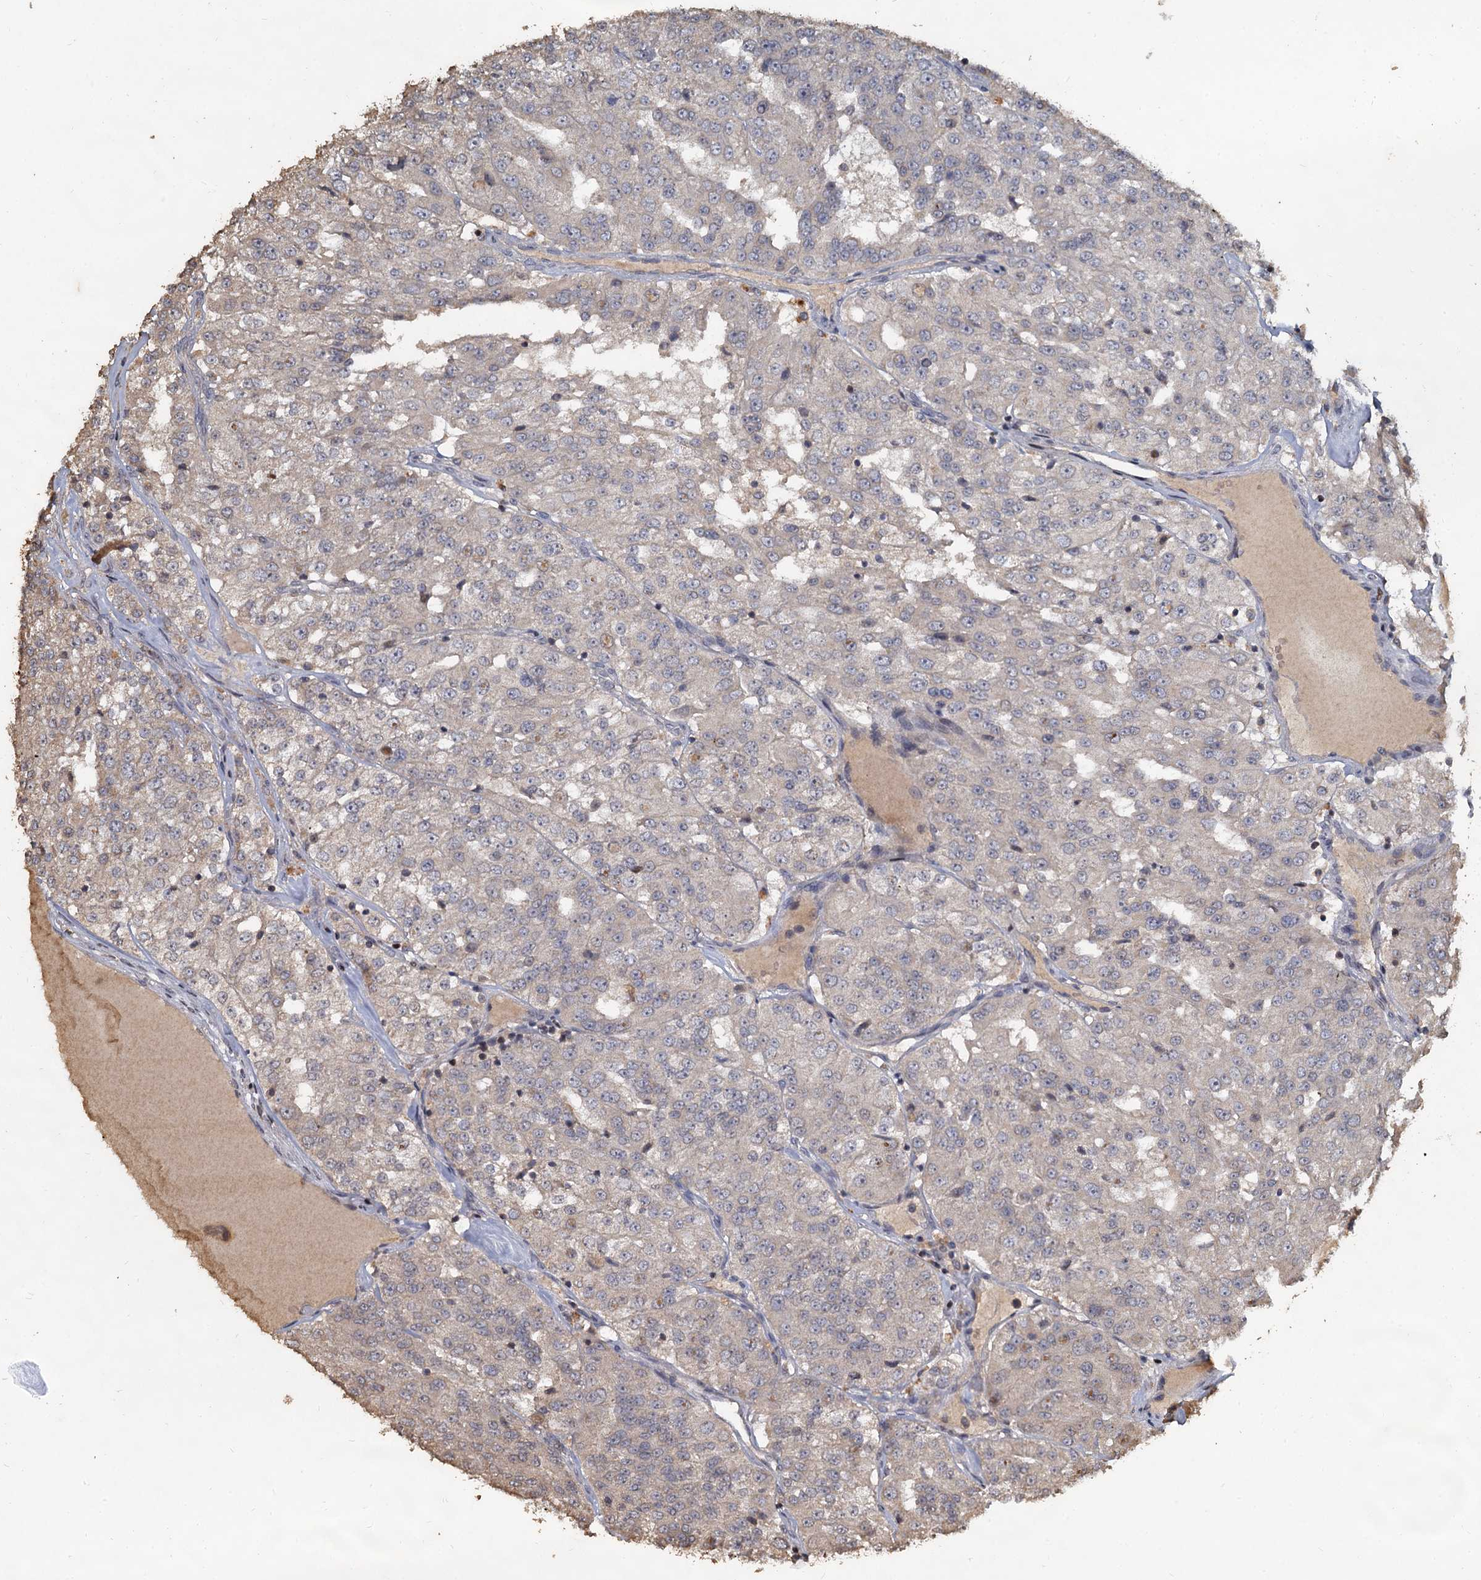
{"staining": {"intensity": "weak", "quantity": "<25%", "location": "cytoplasmic/membranous"}, "tissue": "renal cancer", "cell_type": "Tumor cells", "image_type": "cancer", "snomed": [{"axis": "morphology", "description": "Adenocarcinoma, NOS"}, {"axis": "topography", "description": "Kidney"}], "caption": "This image is of renal cancer stained with immunohistochemistry (IHC) to label a protein in brown with the nuclei are counter-stained blue. There is no expression in tumor cells.", "gene": "CCDC61", "patient": {"sex": "female", "age": 63}}